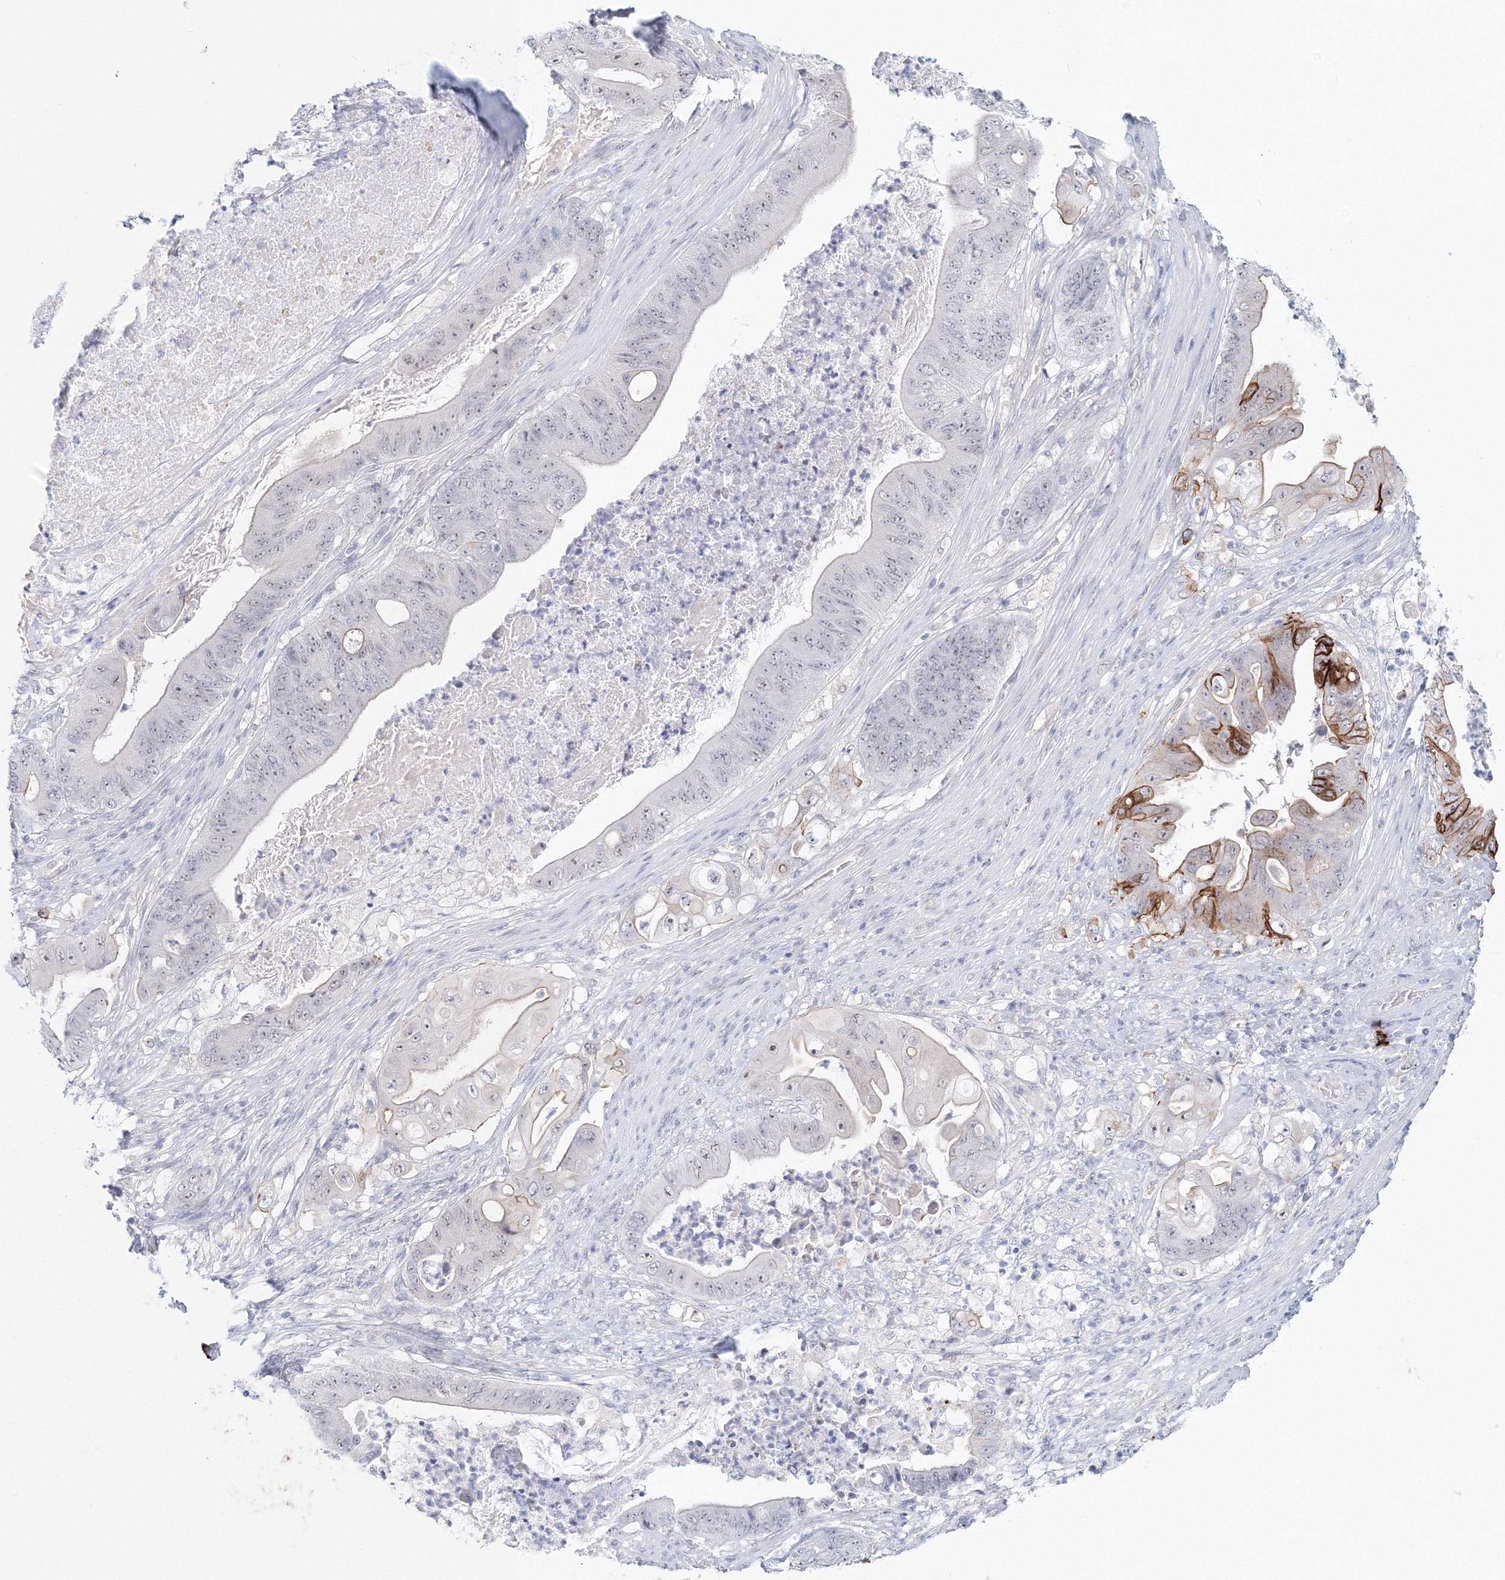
{"staining": {"intensity": "moderate", "quantity": "<25%", "location": "cytoplasmic/membranous"}, "tissue": "stomach cancer", "cell_type": "Tumor cells", "image_type": "cancer", "snomed": [{"axis": "morphology", "description": "Adenocarcinoma, NOS"}, {"axis": "topography", "description": "Stomach"}], "caption": "Tumor cells show moderate cytoplasmic/membranous staining in about <25% of cells in stomach cancer (adenocarcinoma).", "gene": "VSIG1", "patient": {"sex": "female", "age": 73}}